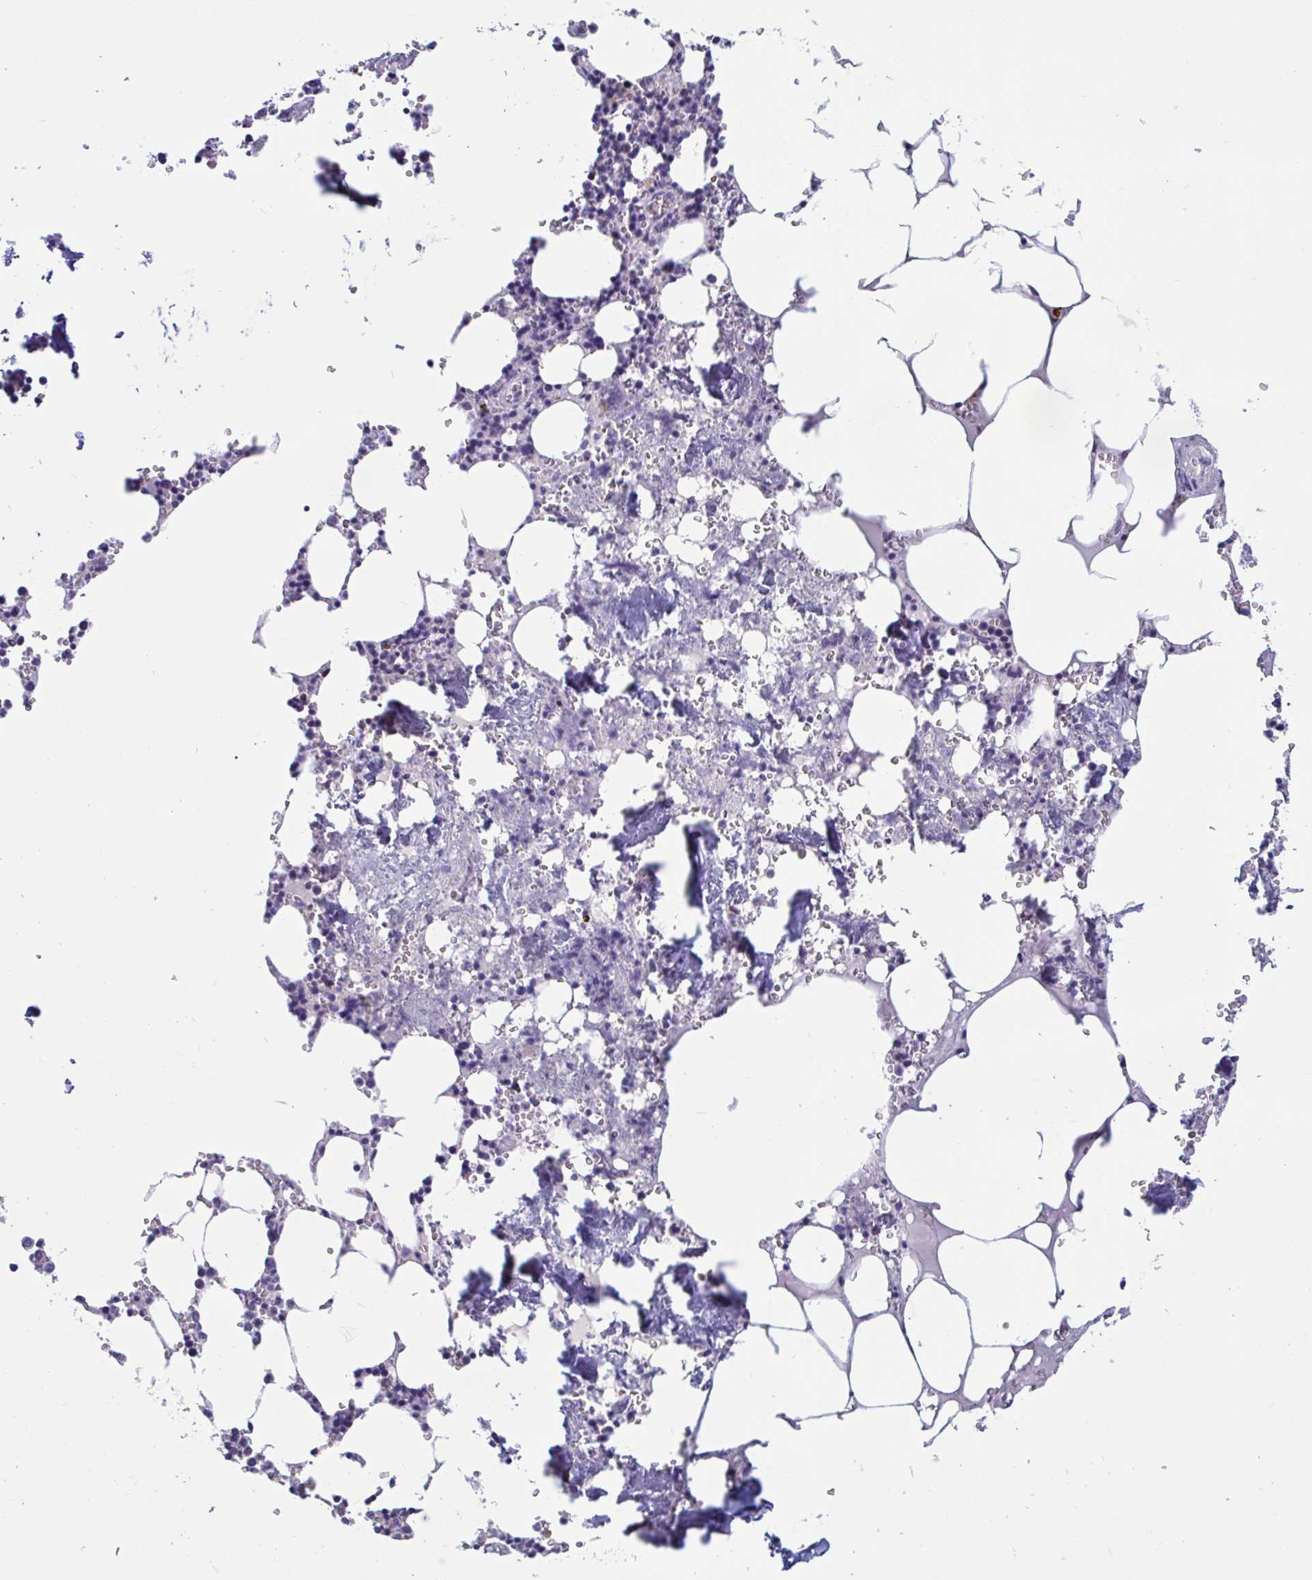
{"staining": {"intensity": "negative", "quantity": "none", "location": "none"}, "tissue": "bone marrow", "cell_type": "Hematopoietic cells", "image_type": "normal", "snomed": [{"axis": "morphology", "description": "Normal tissue, NOS"}, {"axis": "topography", "description": "Bone marrow"}], "caption": "IHC photomicrograph of normal bone marrow: bone marrow stained with DAB (3,3'-diaminobenzidine) demonstrates no significant protein positivity in hematopoietic cells.", "gene": "OR13A1", "patient": {"sex": "male", "age": 54}}